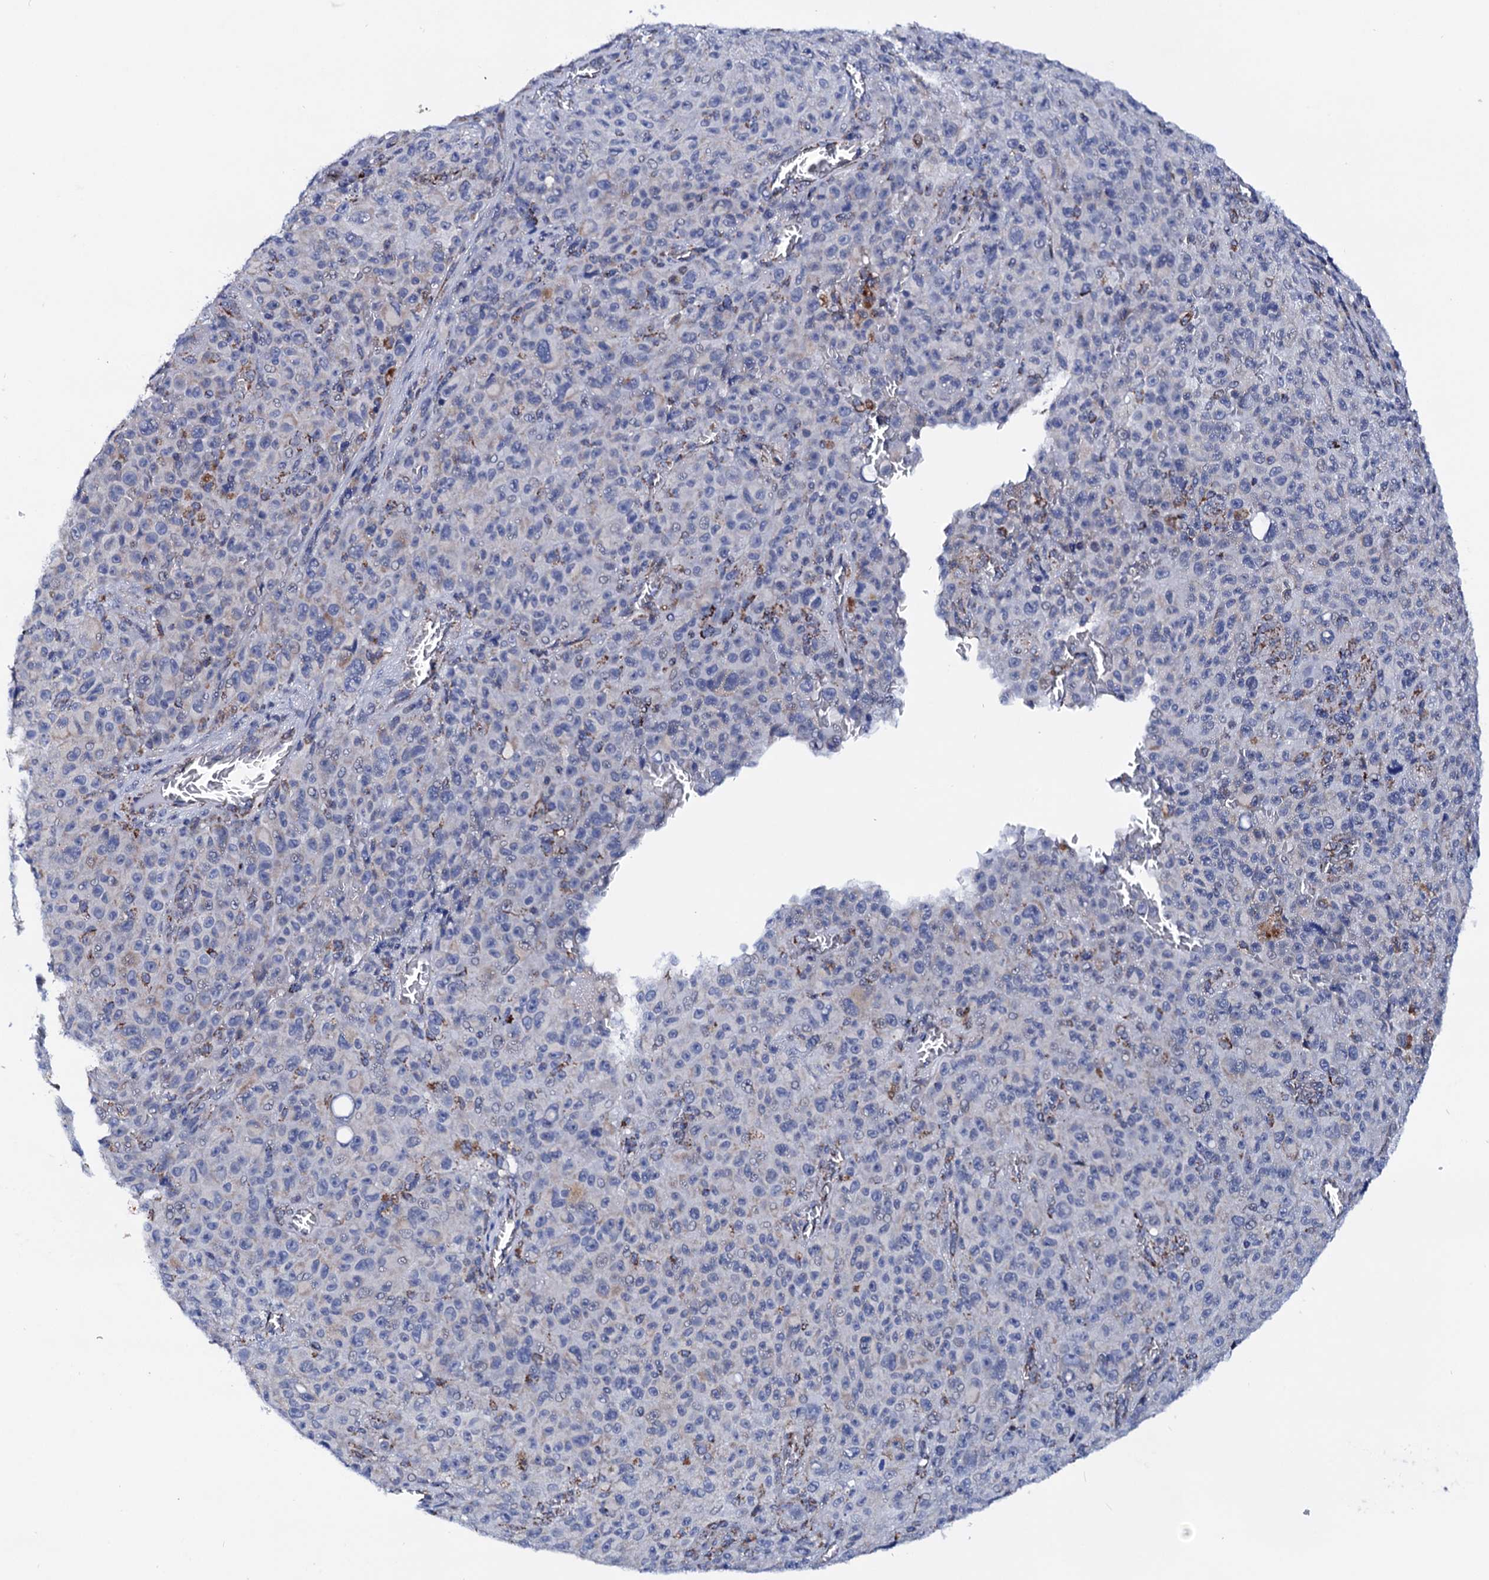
{"staining": {"intensity": "negative", "quantity": "none", "location": "none"}, "tissue": "melanoma", "cell_type": "Tumor cells", "image_type": "cancer", "snomed": [{"axis": "morphology", "description": "Malignant melanoma, NOS"}, {"axis": "topography", "description": "Skin"}], "caption": "Immunohistochemical staining of human malignant melanoma demonstrates no significant positivity in tumor cells.", "gene": "PTCD3", "patient": {"sex": "female", "age": 82}}